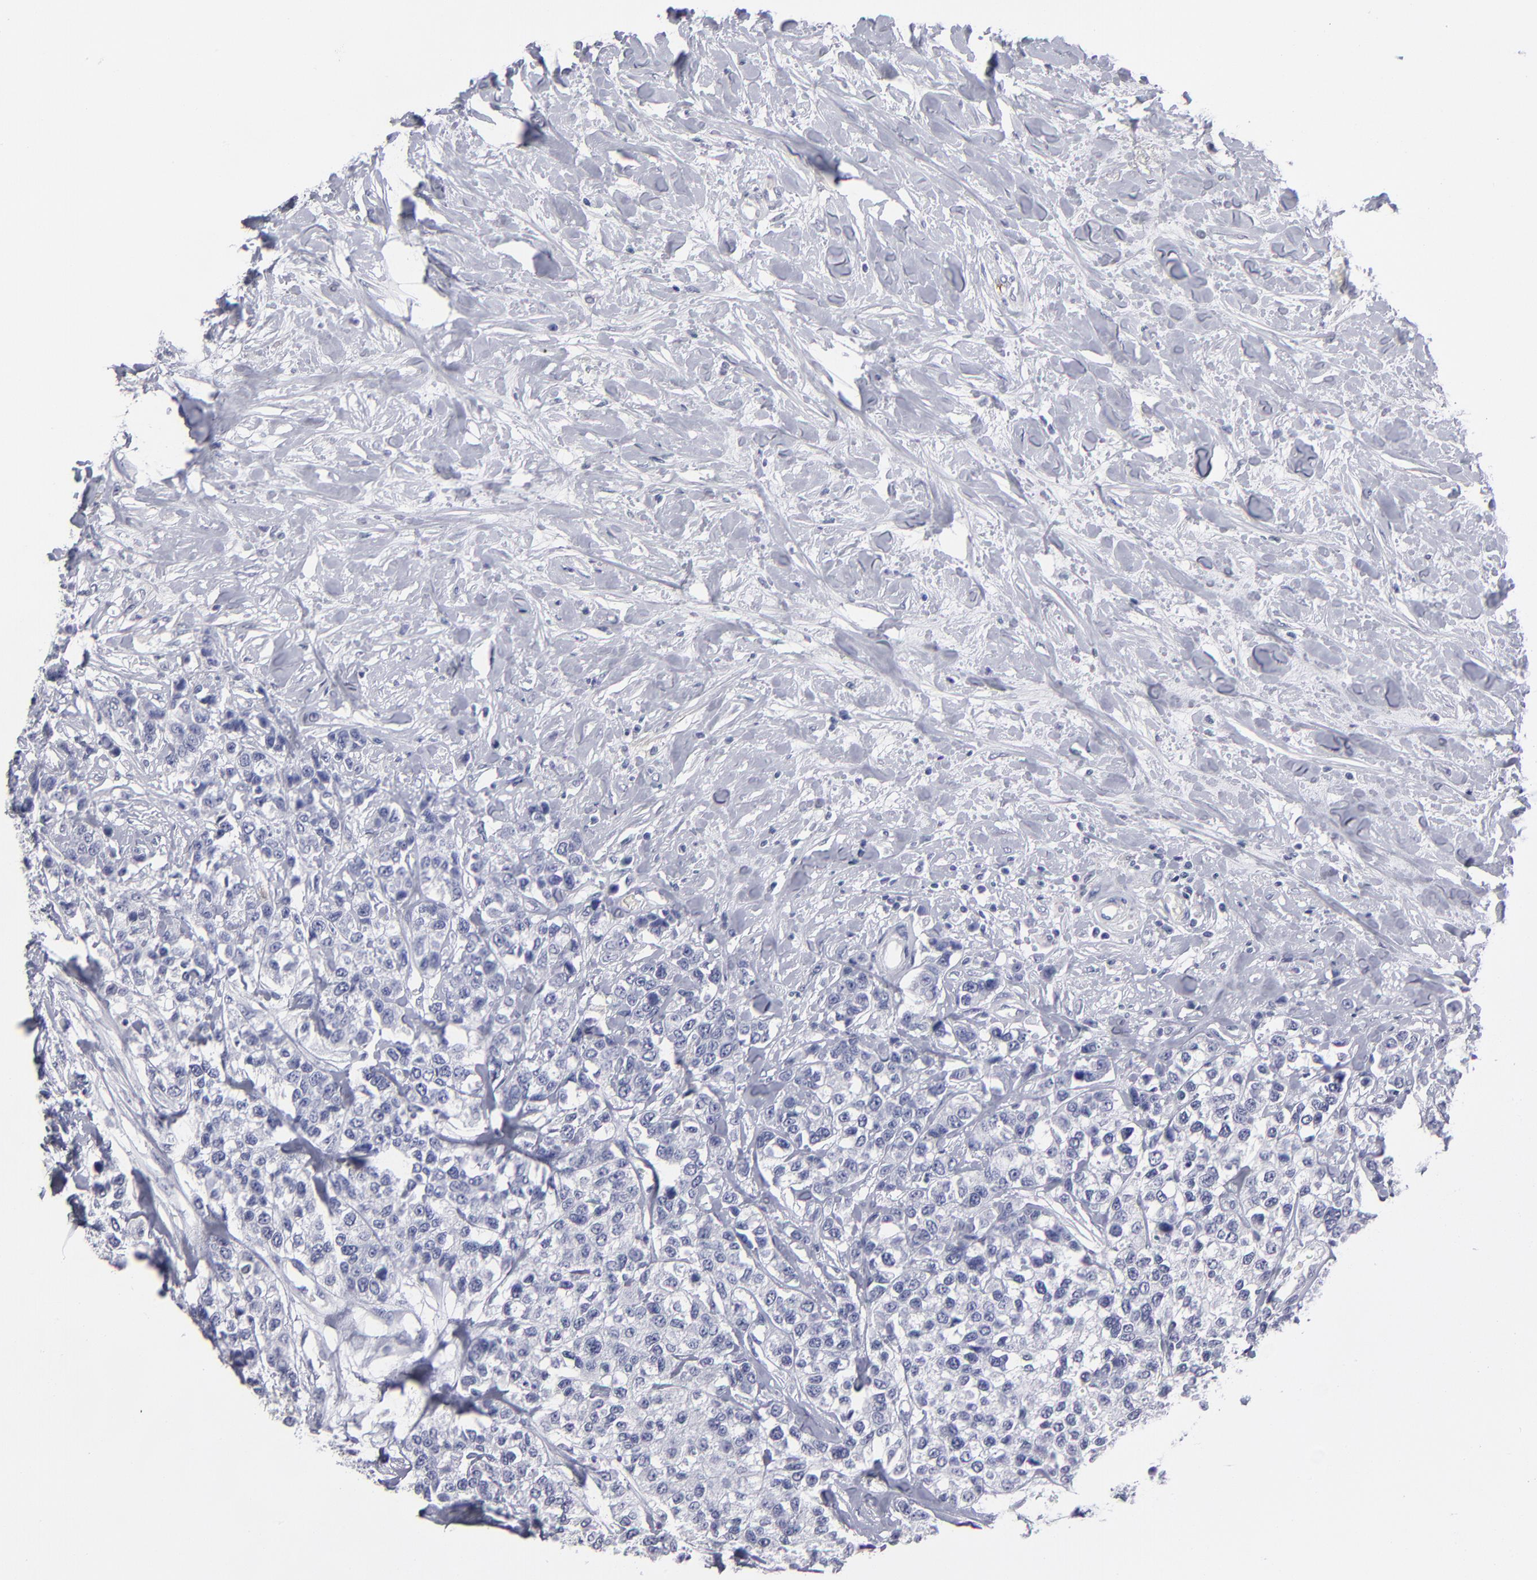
{"staining": {"intensity": "negative", "quantity": "none", "location": "none"}, "tissue": "breast cancer", "cell_type": "Tumor cells", "image_type": "cancer", "snomed": [{"axis": "morphology", "description": "Duct carcinoma"}, {"axis": "topography", "description": "Breast"}], "caption": "Tumor cells show no significant protein staining in breast cancer (infiltrating ductal carcinoma).", "gene": "CADM3", "patient": {"sex": "female", "age": 51}}